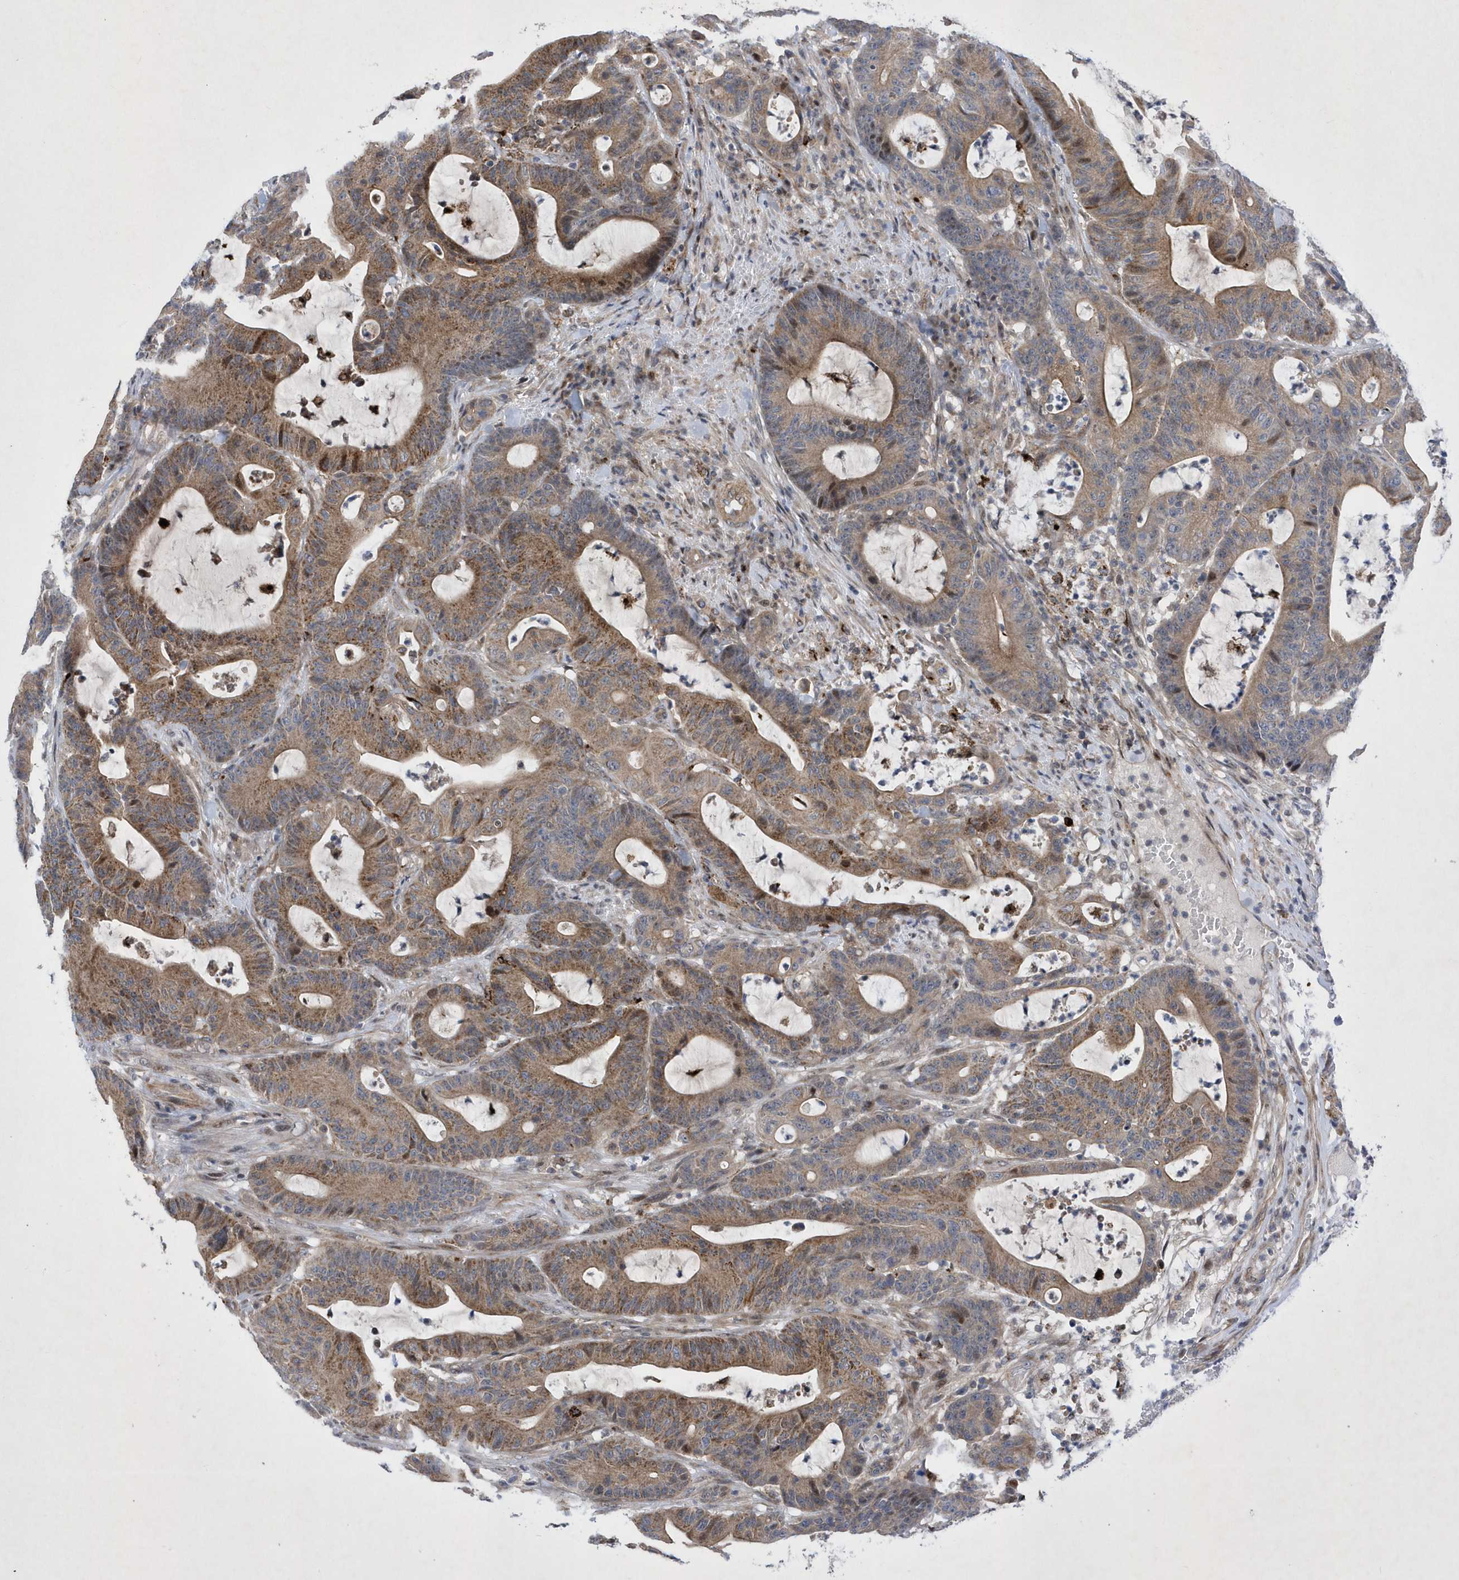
{"staining": {"intensity": "moderate", "quantity": ">75%", "location": "cytoplasmic/membranous"}, "tissue": "colorectal cancer", "cell_type": "Tumor cells", "image_type": "cancer", "snomed": [{"axis": "morphology", "description": "Adenocarcinoma, NOS"}, {"axis": "topography", "description": "Colon"}], "caption": "Immunohistochemistry photomicrograph of human colorectal cancer stained for a protein (brown), which displays medium levels of moderate cytoplasmic/membranous expression in approximately >75% of tumor cells.", "gene": "LONRF2", "patient": {"sex": "female", "age": 84}}